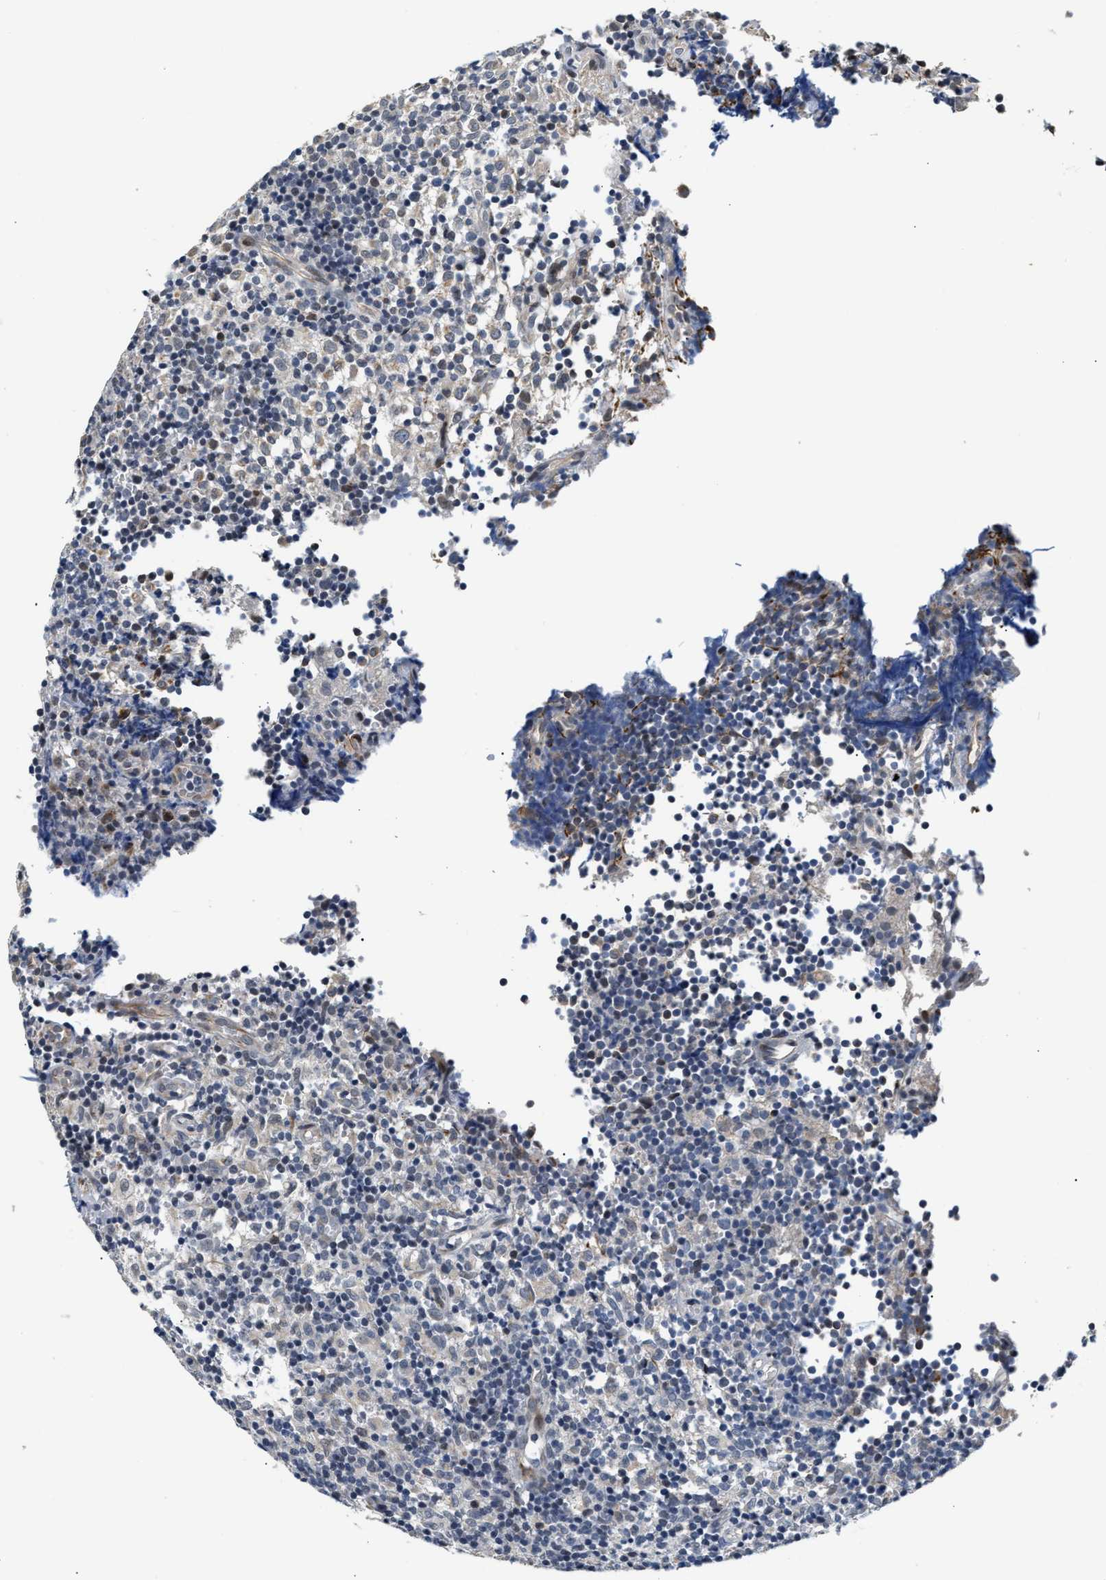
{"staining": {"intensity": "negative", "quantity": "none", "location": "none"}, "tissue": "lymph node", "cell_type": "Germinal center cells", "image_type": "normal", "snomed": [{"axis": "morphology", "description": "Normal tissue, NOS"}, {"axis": "morphology", "description": "Inflammation, NOS"}, {"axis": "topography", "description": "Lymph node"}], "caption": "Immunohistochemistry photomicrograph of normal lymph node stained for a protein (brown), which exhibits no positivity in germinal center cells.", "gene": "PPM1H", "patient": {"sex": "male", "age": 55}}